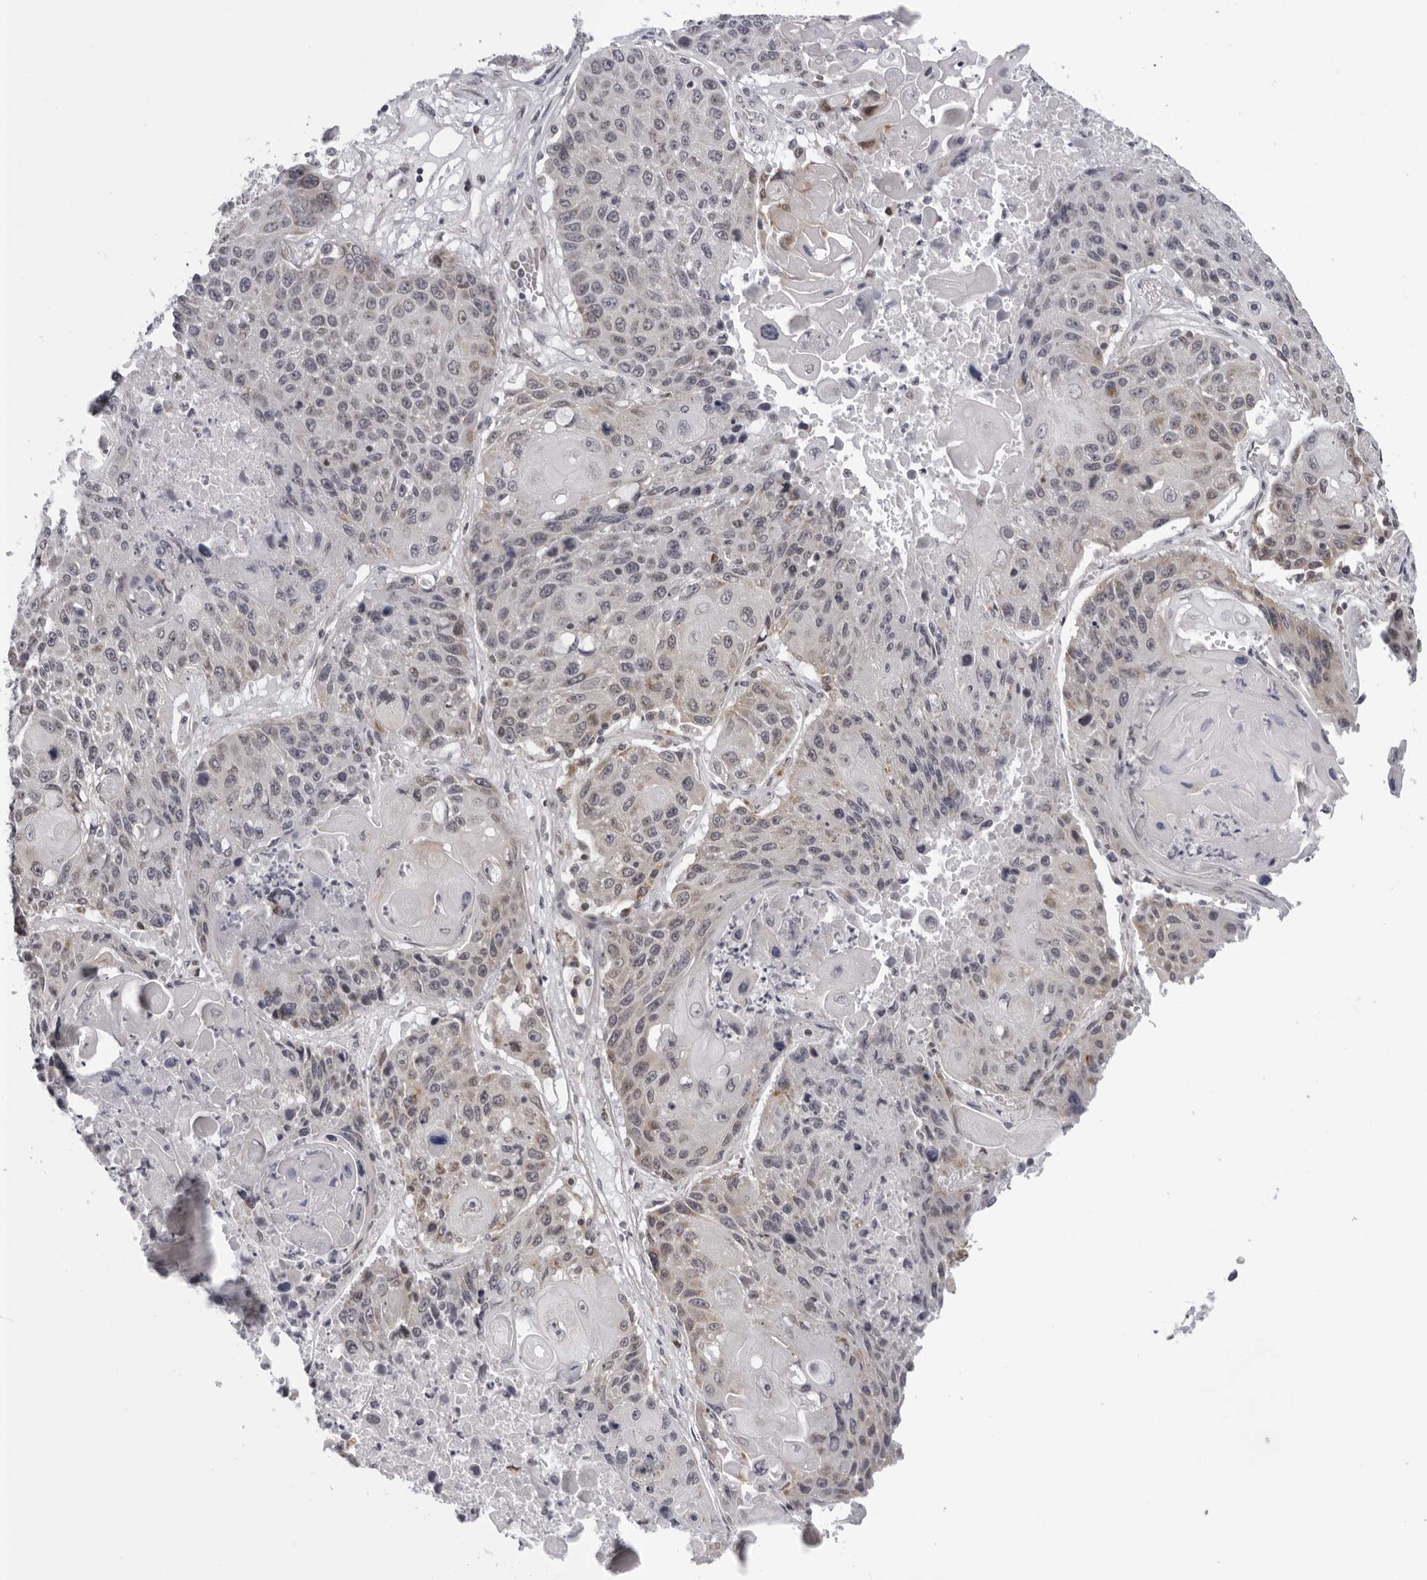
{"staining": {"intensity": "weak", "quantity": "<25%", "location": "cytoplasmic/membranous"}, "tissue": "lung cancer", "cell_type": "Tumor cells", "image_type": "cancer", "snomed": [{"axis": "morphology", "description": "Squamous cell carcinoma, NOS"}, {"axis": "topography", "description": "Lung"}], "caption": "A histopathology image of lung squamous cell carcinoma stained for a protein reveals no brown staining in tumor cells. (Immunohistochemistry (ihc), brightfield microscopy, high magnification).", "gene": "CPT2", "patient": {"sex": "male", "age": 61}}